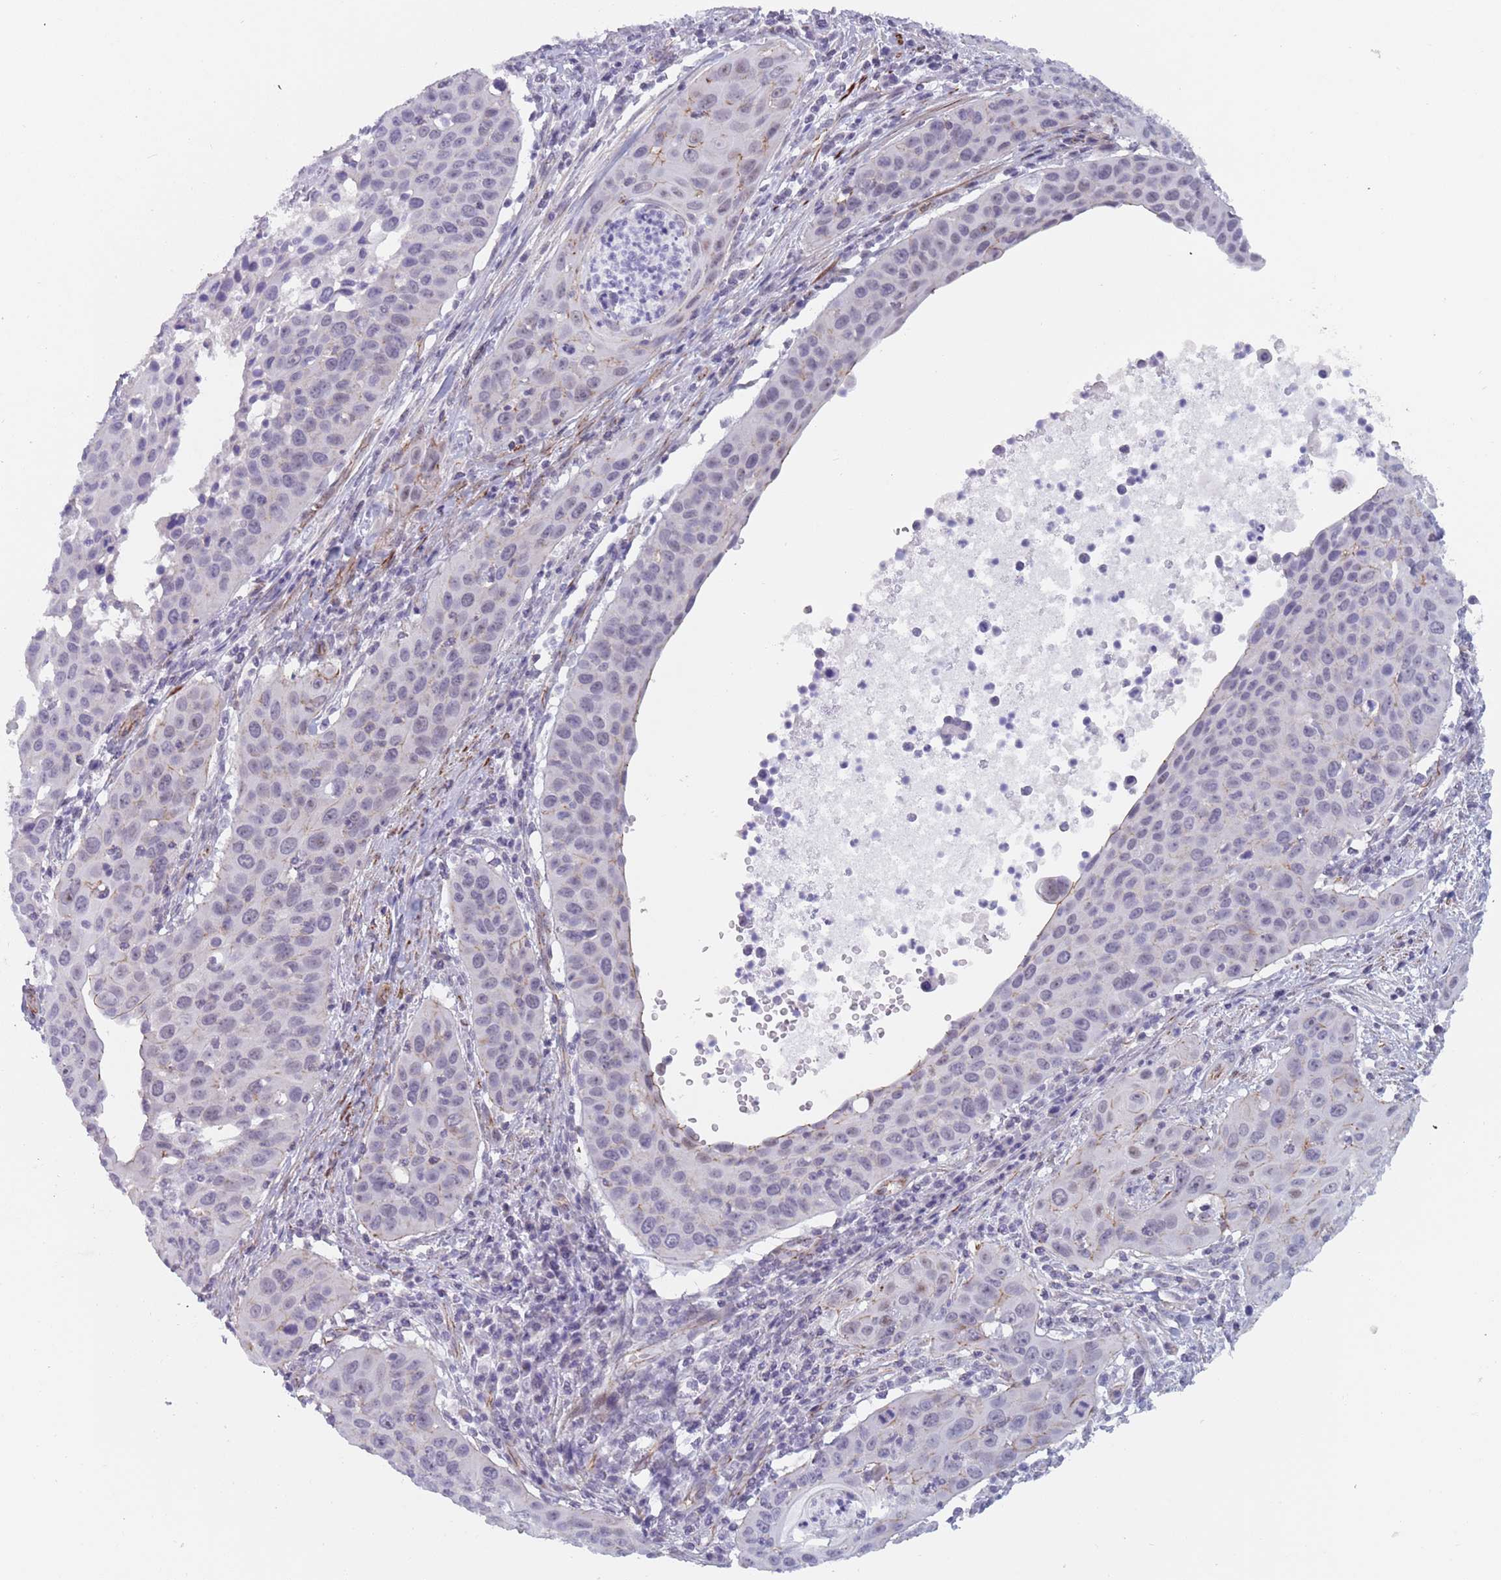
{"staining": {"intensity": "negative", "quantity": "none", "location": "none"}, "tissue": "cervical cancer", "cell_type": "Tumor cells", "image_type": "cancer", "snomed": [{"axis": "morphology", "description": "Squamous cell carcinoma, NOS"}, {"axis": "topography", "description": "Cervix"}], "caption": "DAB immunohistochemical staining of human squamous cell carcinoma (cervical) reveals no significant staining in tumor cells.", "gene": "OR5A2", "patient": {"sex": "female", "age": 36}}